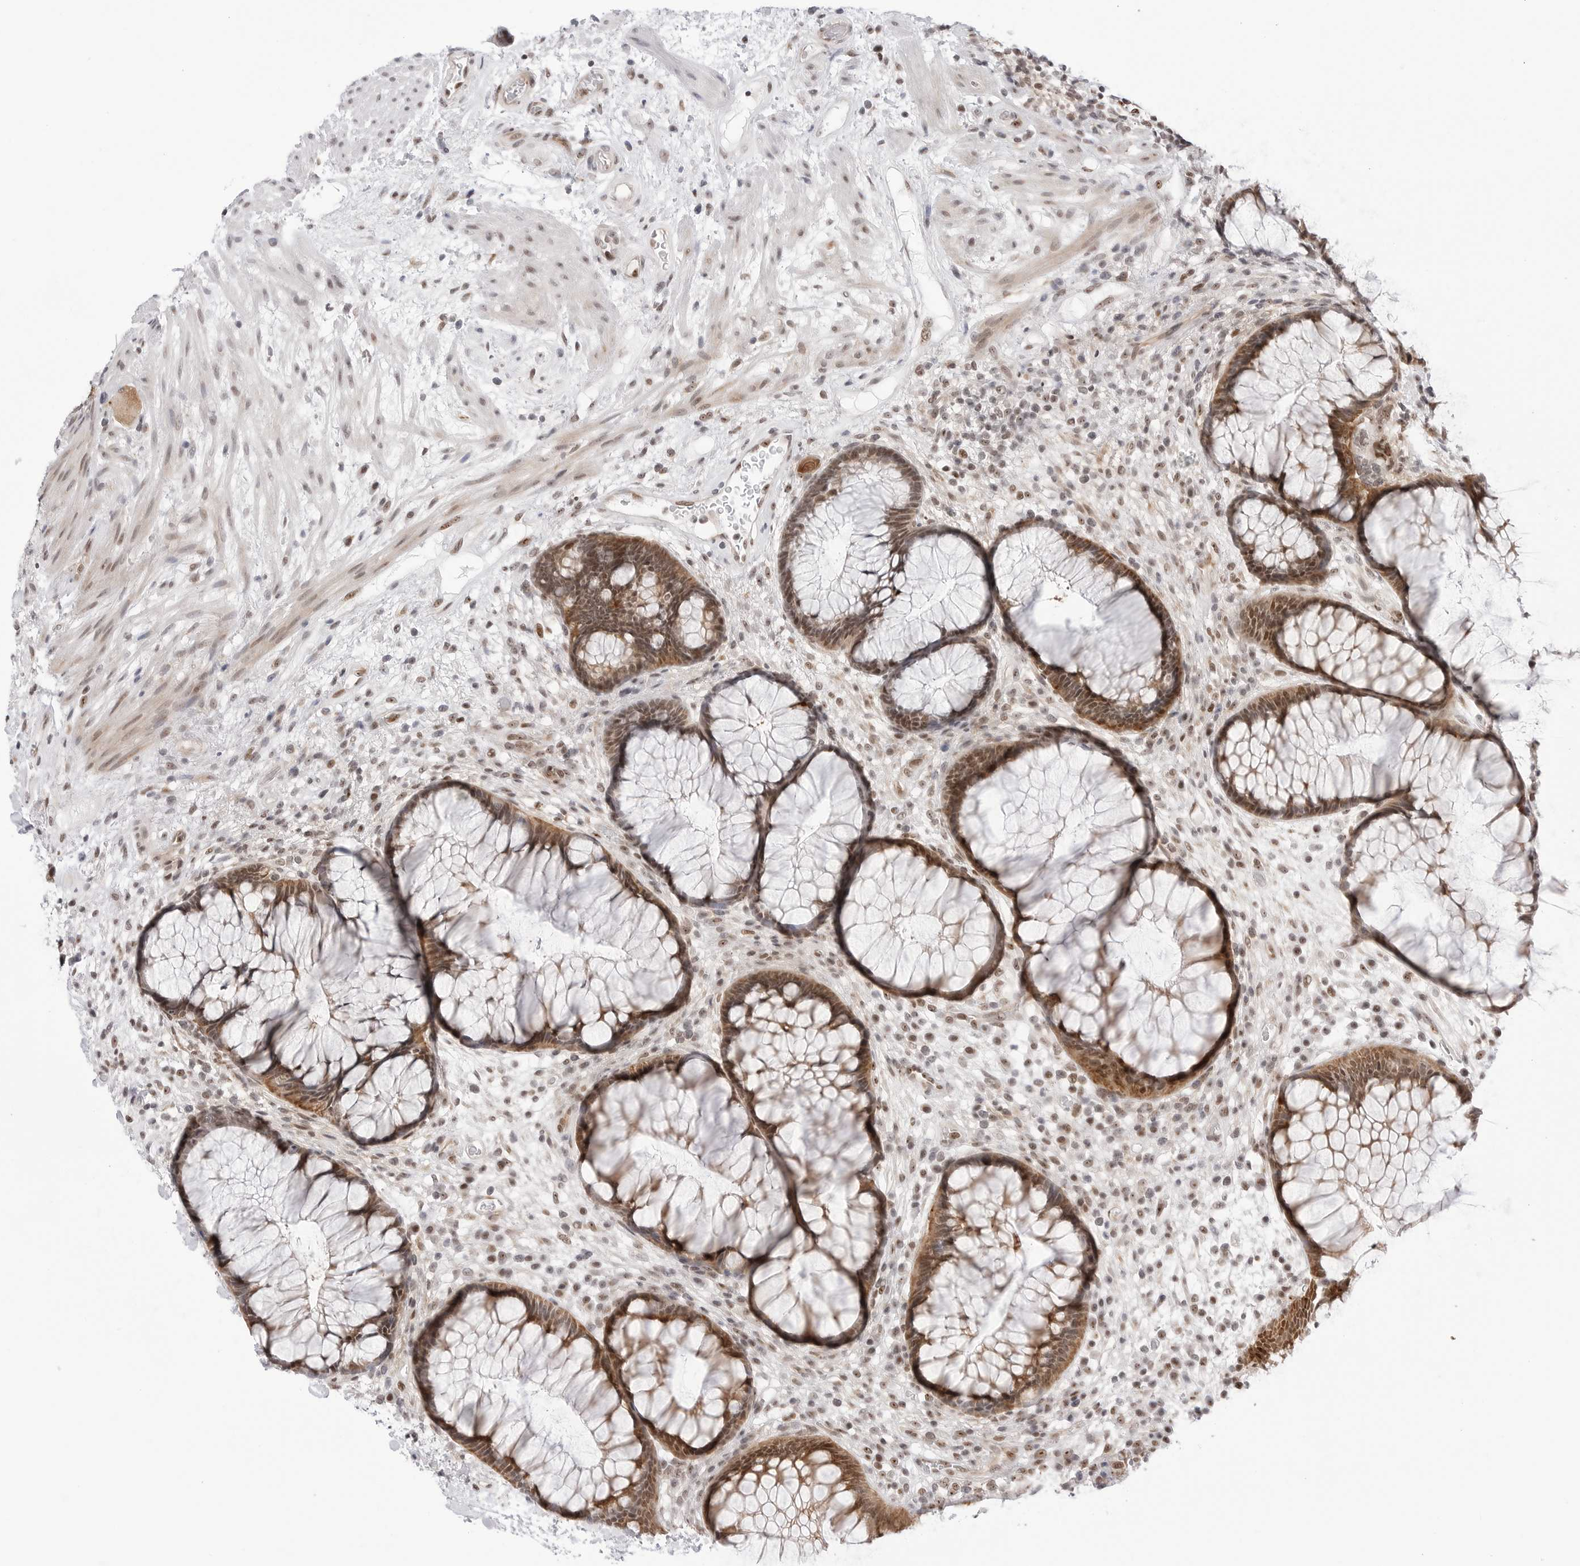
{"staining": {"intensity": "moderate", "quantity": ">75%", "location": "cytoplasmic/membranous,nuclear"}, "tissue": "rectum", "cell_type": "Glandular cells", "image_type": "normal", "snomed": [{"axis": "morphology", "description": "Normal tissue, NOS"}, {"axis": "topography", "description": "Rectum"}], "caption": "Protein staining of unremarkable rectum displays moderate cytoplasmic/membranous,nuclear staining in about >75% of glandular cells. The staining was performed using DAB to visualize the protein expression in brown, while the nuclei were stained in blue with hematoxylin (Magnification: 20x).", "gene": "C1orf162", "patient": {"sex": "male", "age": 51}}